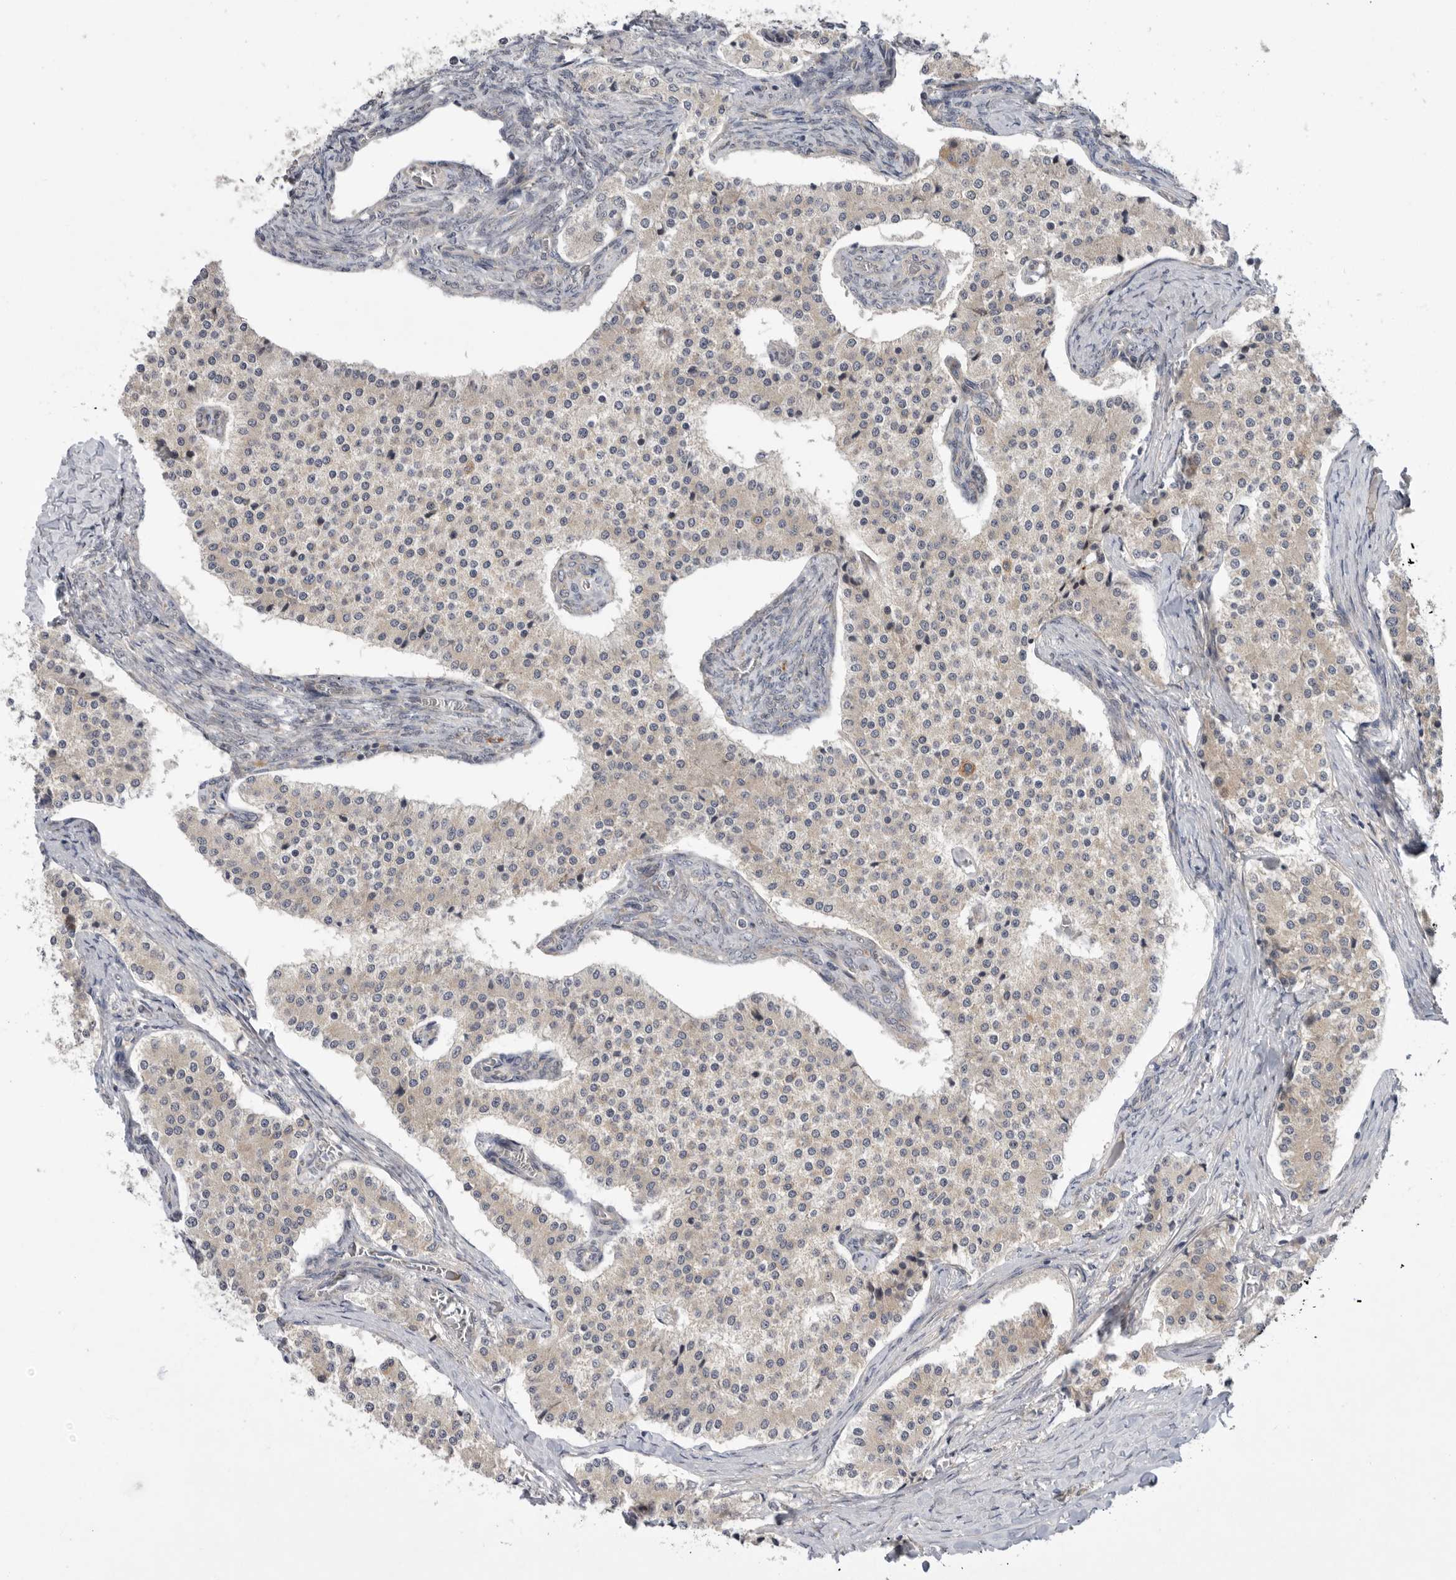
{"staining": {"intensity": "negative", "quantity": "none", "location": "none"}, "tissue": "carcinoid", "cell_type": "Tumor cells", "image_type": "cancer", "snomed": [{"axis": "morphology", "description": "Carcinoid, malignant, NOS"}, {"axis": "topography", "description": "Colon"}], "caption": "Carcinoid stained for a protein using immunohistochemistry (IHC) demonstrates no positivity tumor cells.", "gene": "MTFR1L", "patient": {"sex": "female", "age": 52}}